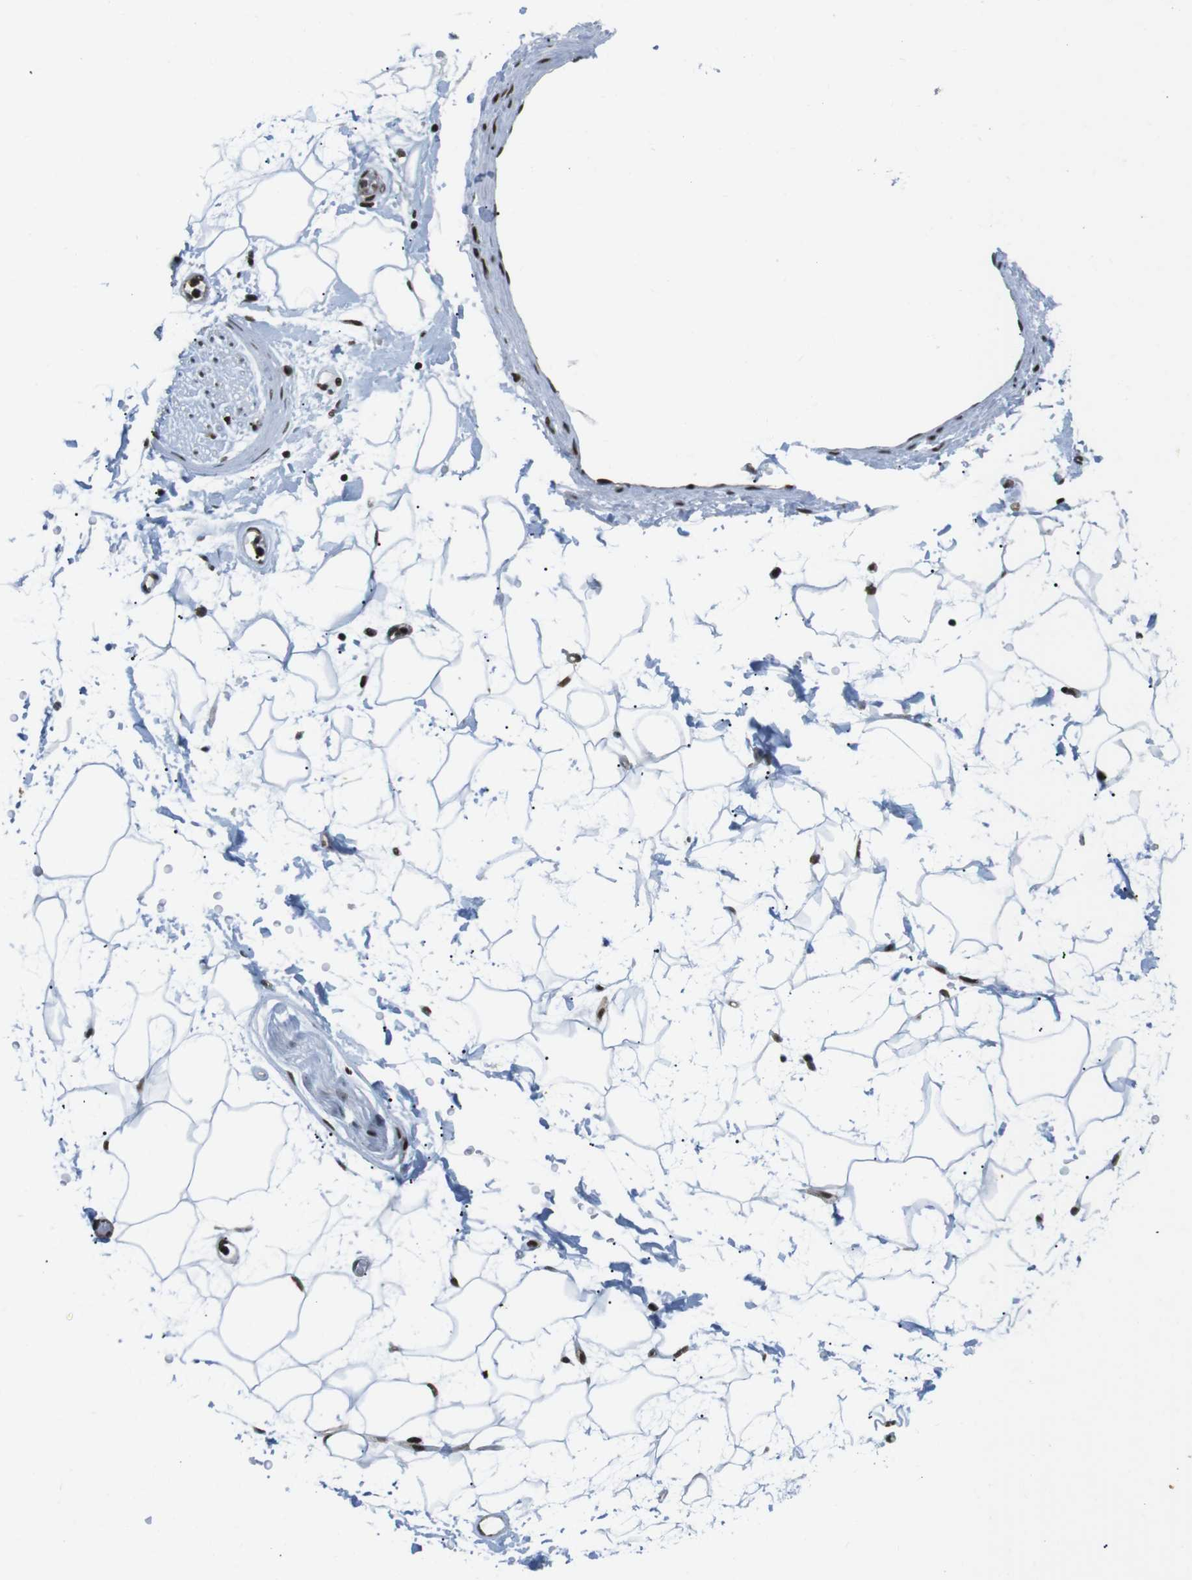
{"staining": {"intensity": "moderate", "quantity": ">75%", "location": "nuclear"}, "tissue": "adipose tissue", "cell_type": "Adipocytes", "image_type": "normal", "snomed": [{"axis": "morphology", "description": "Normal tissue, NOS"}, {"axis": "topography", "description": "Soft tissue"}], "caption": "Adipocytes exhibit moderate nuclear staining in about >75% of cells in benign adipose tissue. The staining was performed using DAB (3,3'-diaminobenzidine), with brown indicating positive protein expression. Nuclei are stained blue with hematoxylin.", "gene": "ARID1A", "patient": {"sex": "male", "age": 72}}